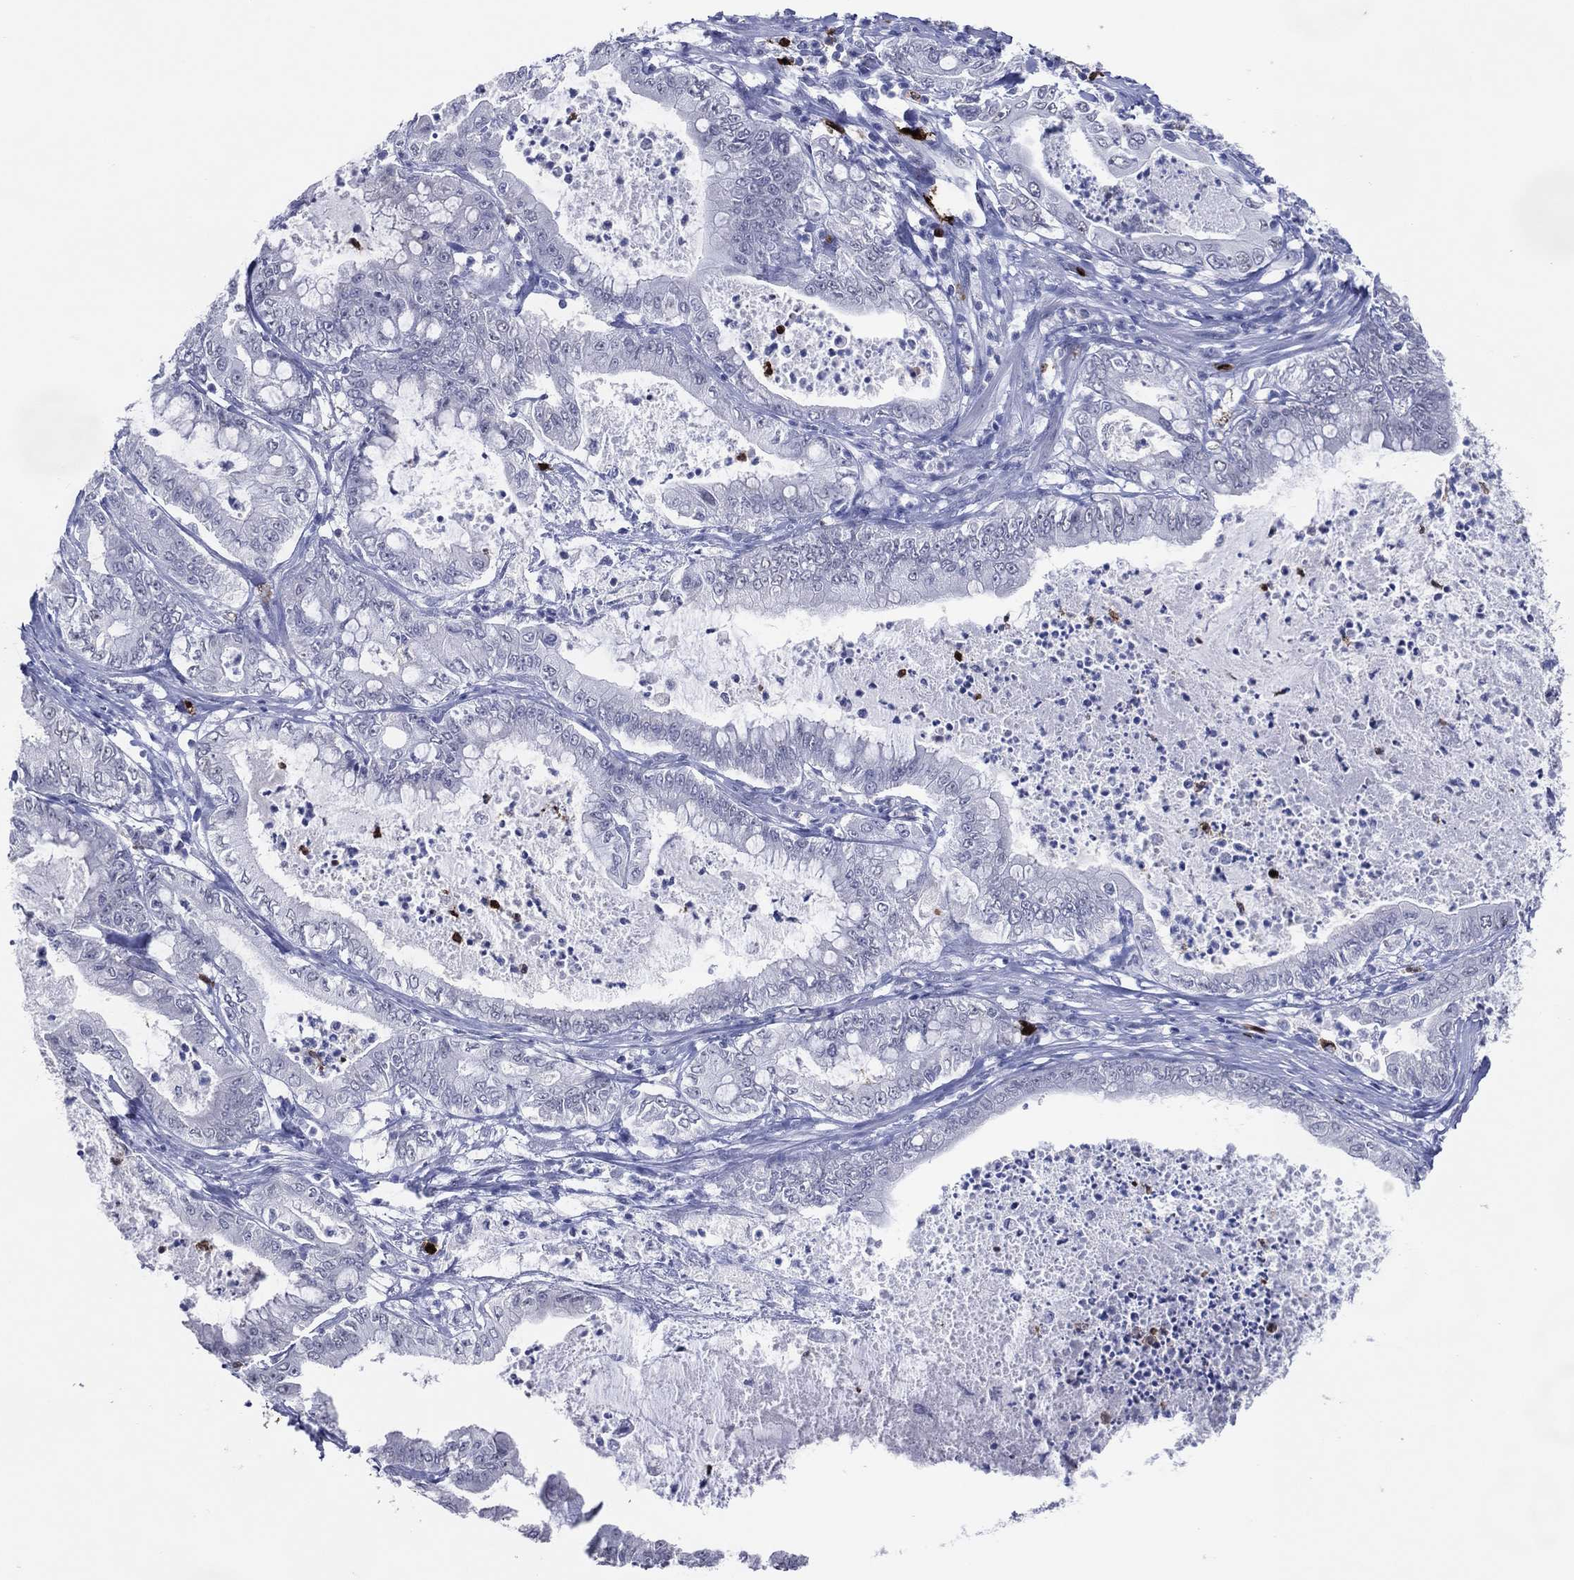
{"staining": {"intensity": "negative", "quantity": "none", "location": "none"}, "tissue": "pancreatic cancer", "cell_type": "Tumor cells", "image_type": "cancer", "snomed": [{"axis": "morphology", "description": "Adenocarcinoma, NOS"}, {"axis": "topography", "description": "Pancreas"}], "caption": "Immunohistochemical staining of pancreatic cancer (adenocarcinoma) displays no significant positivity in tumor cells.", "gene": "CFAP58", "patient": {"sex": "male", "age": 71}}